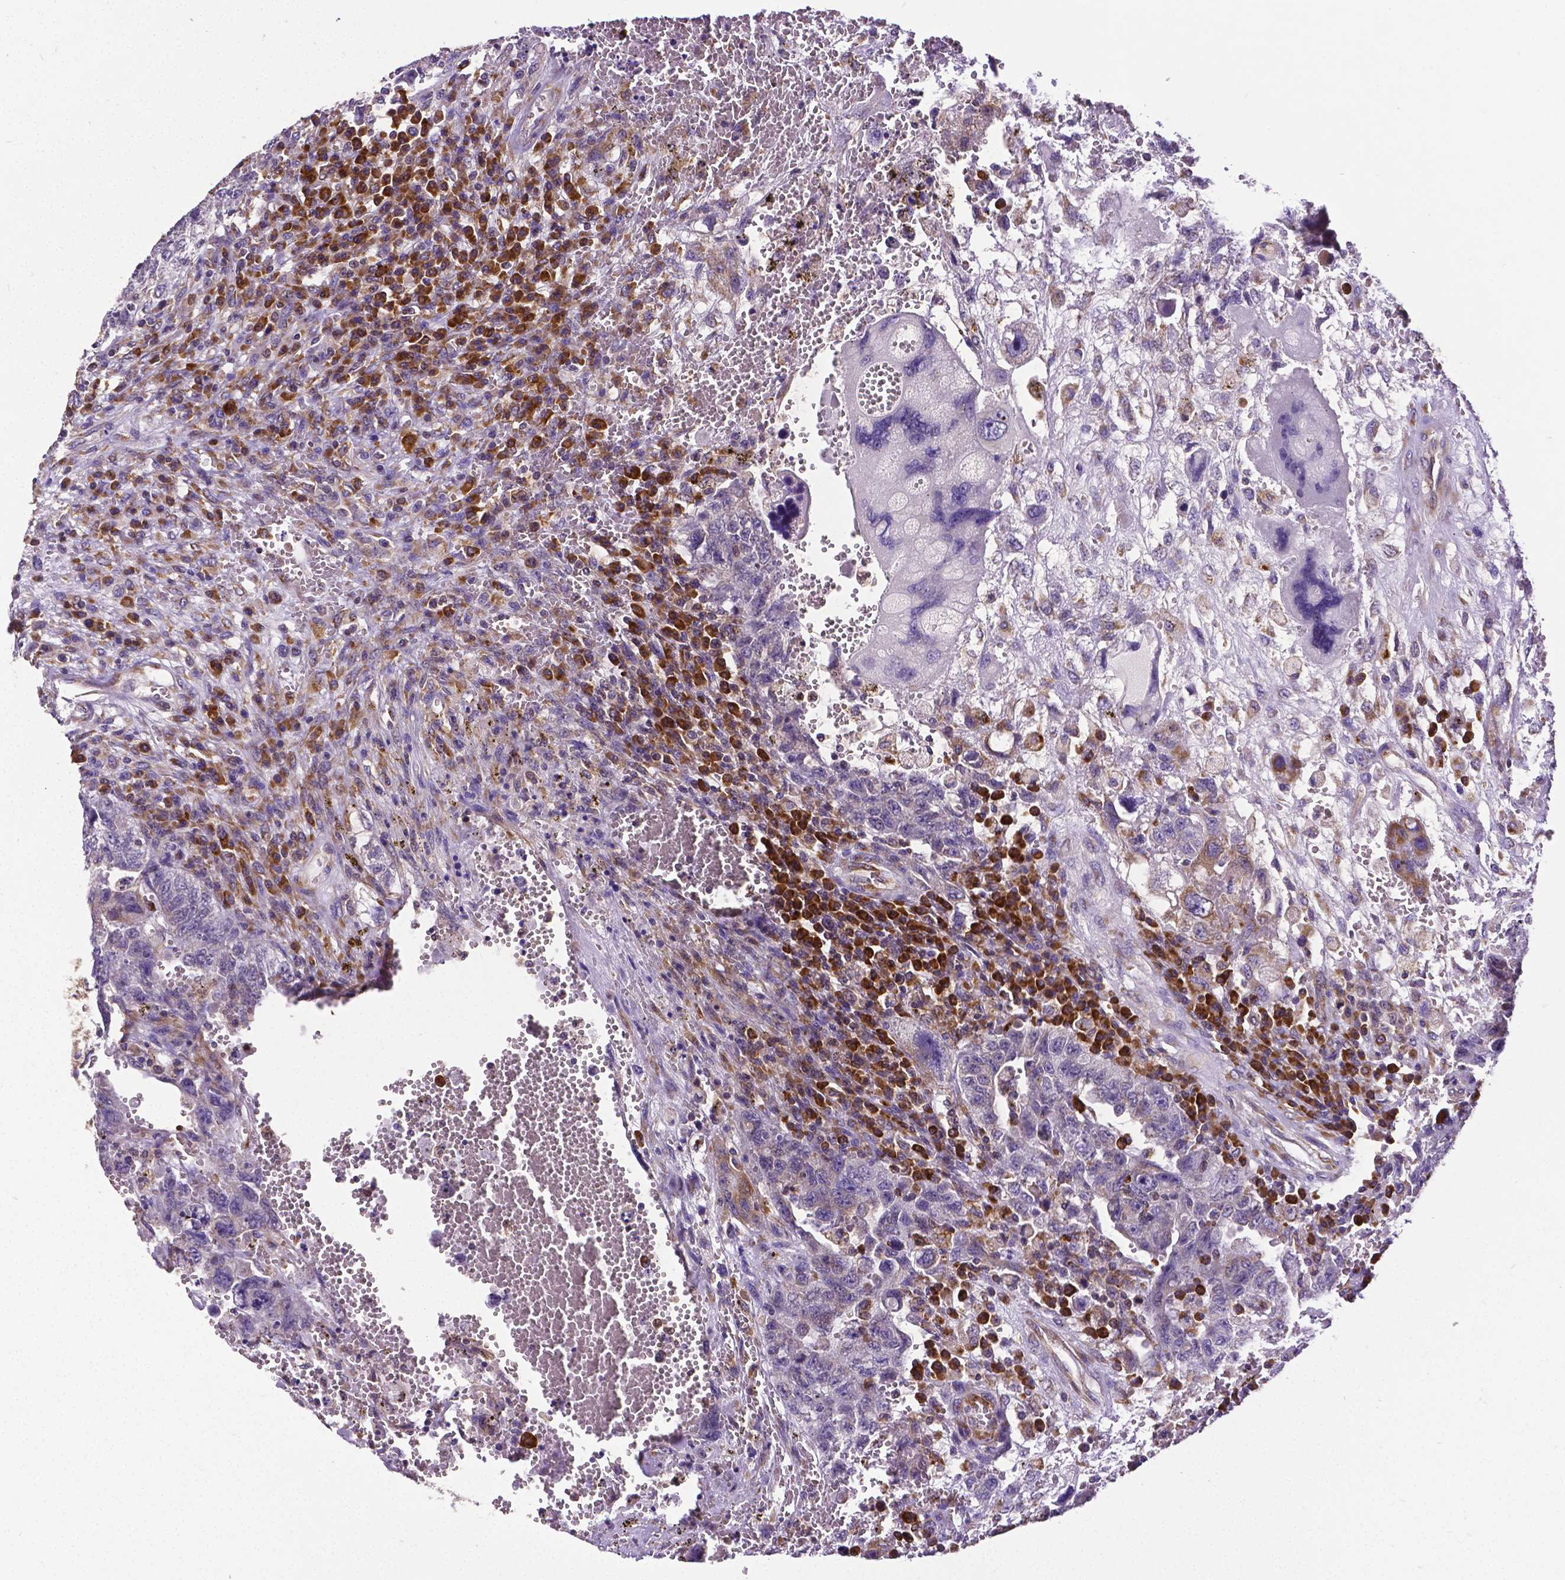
{"staining": {"intensity": "negative", "quantity": "none", "location": "none"}, "tissue": "testis cancer", "cell_type": "Tumor cells", "image_type": "cancer", "snomed": [{"axis": "morphology", "description": "Carcinoma, Embryonal, NOS"}, {"axis": "topography", "description": "Testis"}], "caption": "Human testis cancer (embryonal carcinoma) stained for a protein using immunohistochemistry displays no expression in tumor cells.", "gene": "MTDH", "patient": {"sex": "male", "age": 26}}